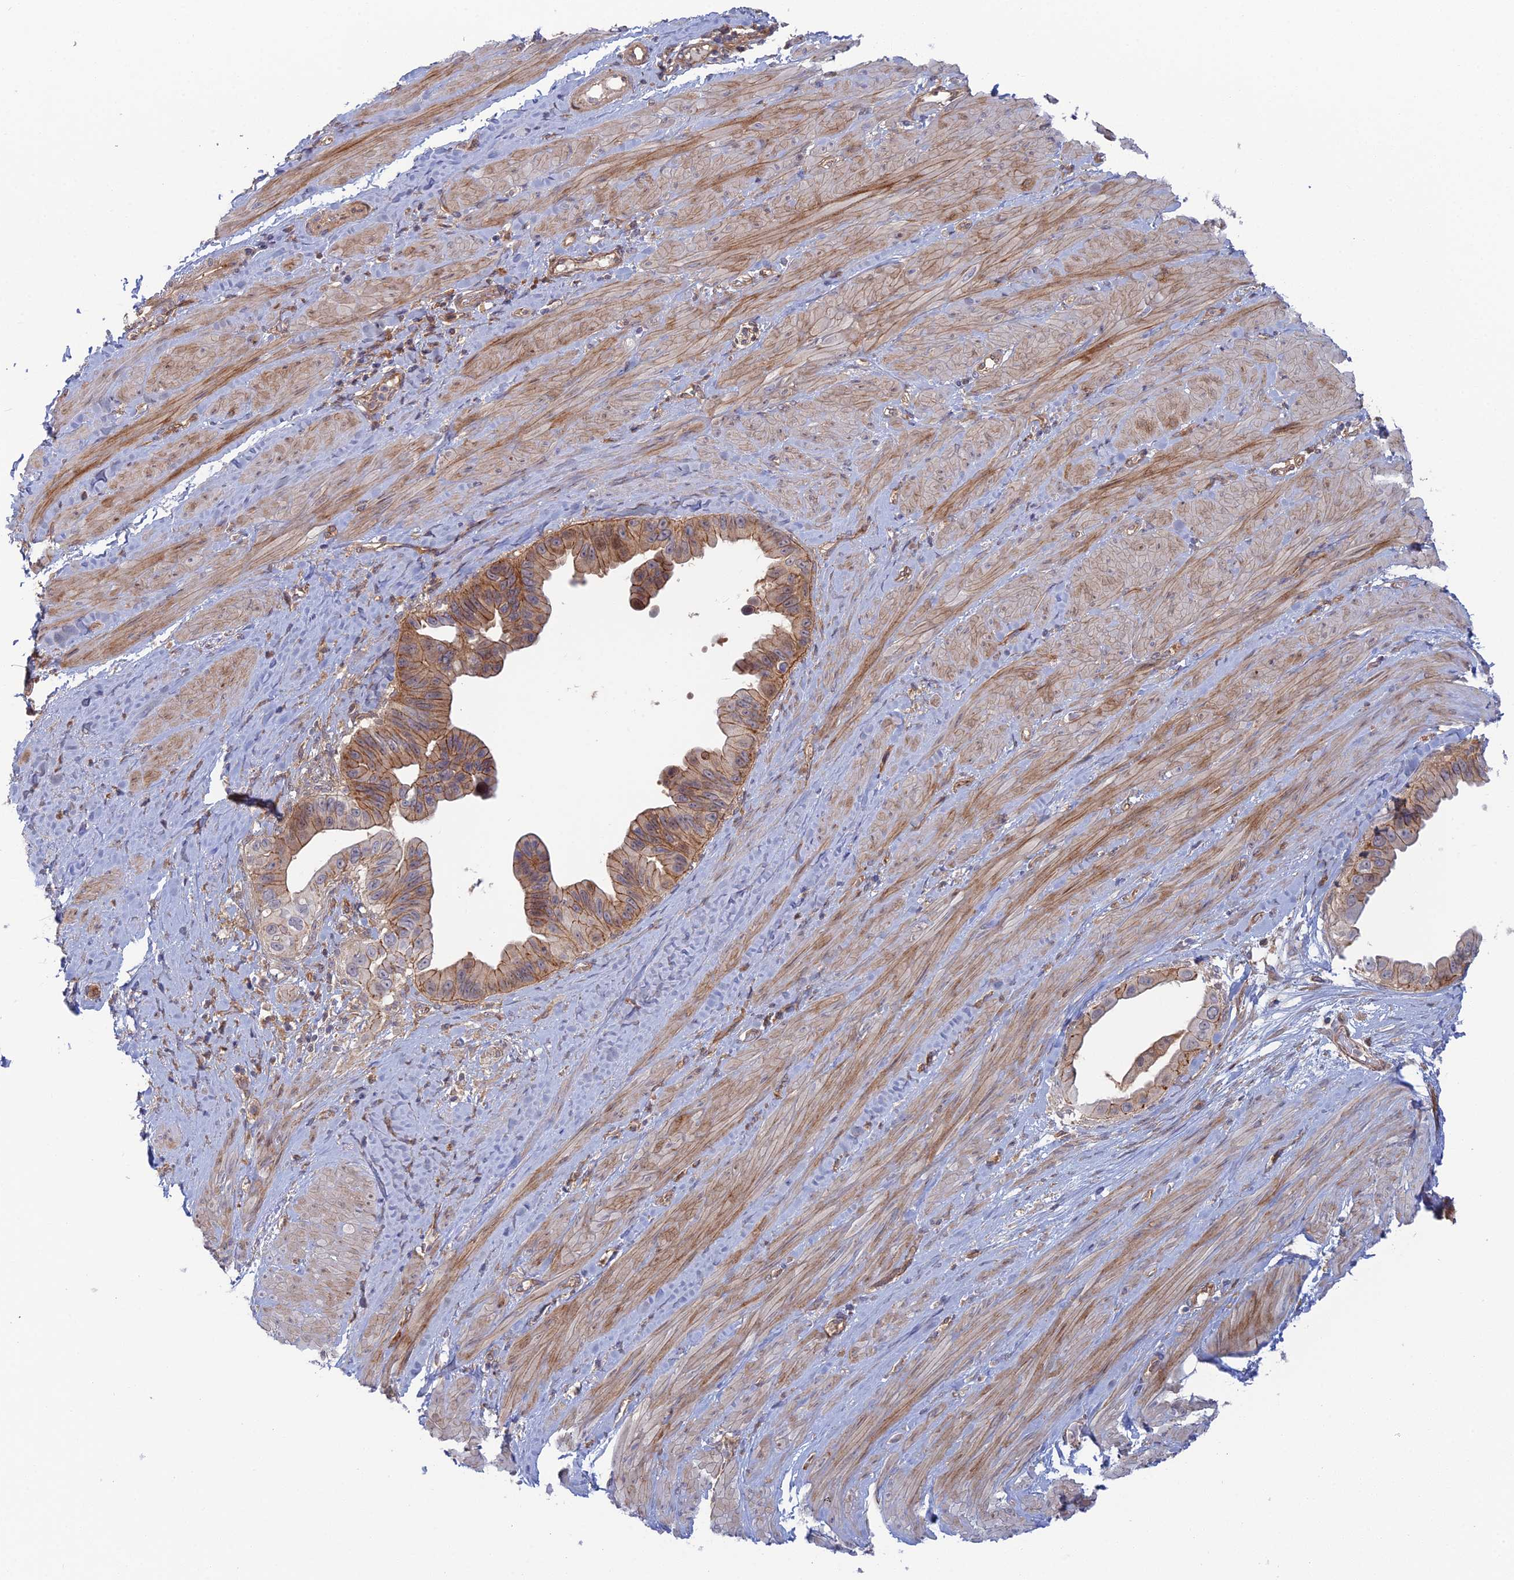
{"staining": {"intensity": "moderate", "quantity": "25%-75%", "location": "cytoplasmic/membranous,nuclear"}, "tissue": "pancreatic cancer", "cell_type": "Tumor cells", "image_type": "cancer", "snomed": [{"axis": "morphology", "description": "Adenocarcinoma, NOS"}, {"axis": "topography", "description": "Pancreas"}], "caption": "An immunohistochemistry (IHC) photomicrograph of neoplastic tissue is shown. Protein staining in brown shows moderate cytoplasmic/membranous and nuclear positivity in pancreatic cancer within tumor cells.", "gene": "ABHD1", "patient": {"sex": "female", "age": 56}}